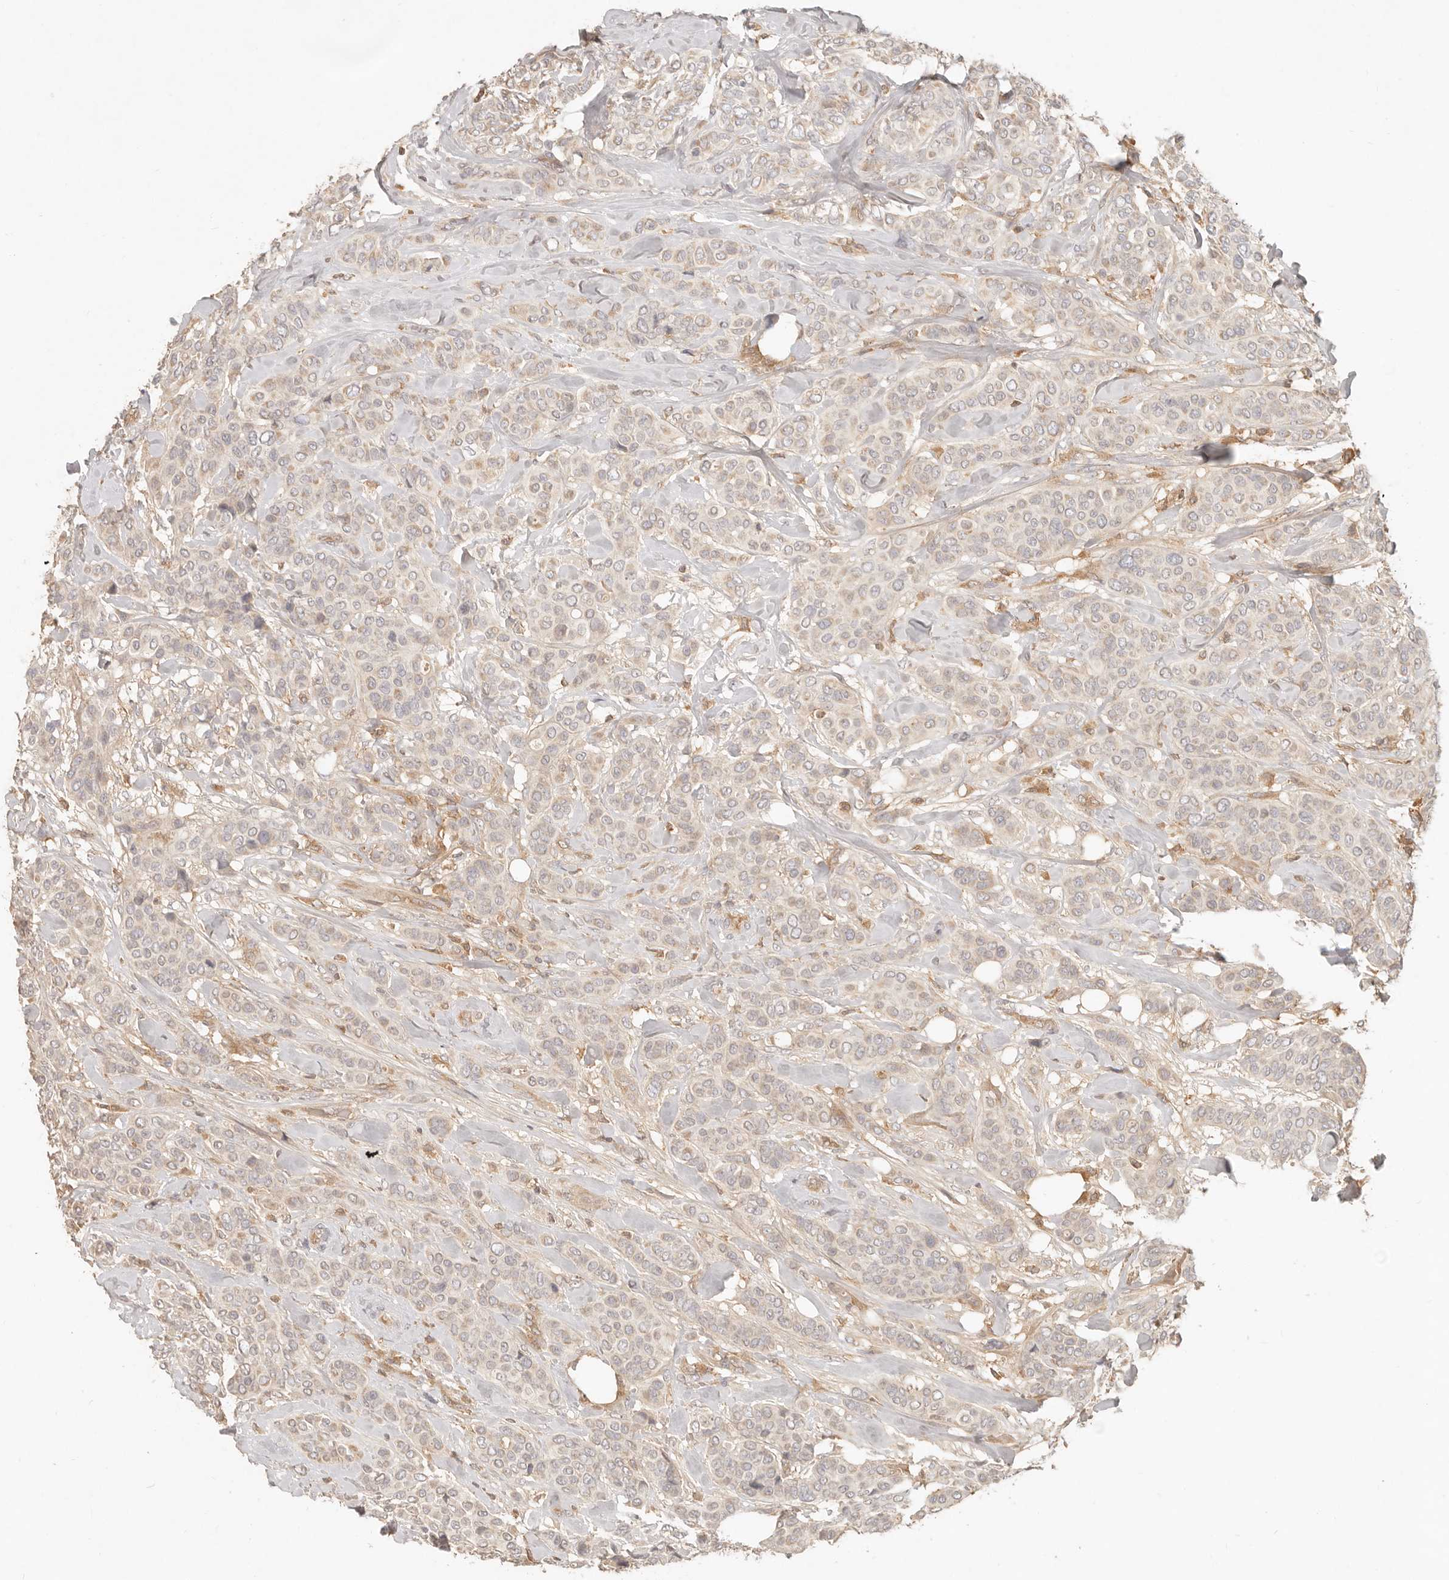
{"staining": {"intensity": "weak", "quantity": "<25%", "location": "cytoplasmic/membranous"}, "tissue": "breast cancer", "cell_type": "Tumor cells", "image_type": "cancer", "snomed": [{"axis": "morphology", "description": "Lobular carcinoma"}, {"axis": "topography", "description": "Breast"}], "caption": "Tumor cells show no significant protein expression in breast cancer.", "gene": "NECAP2", "patient": {"sex": "female", "age": 51}}